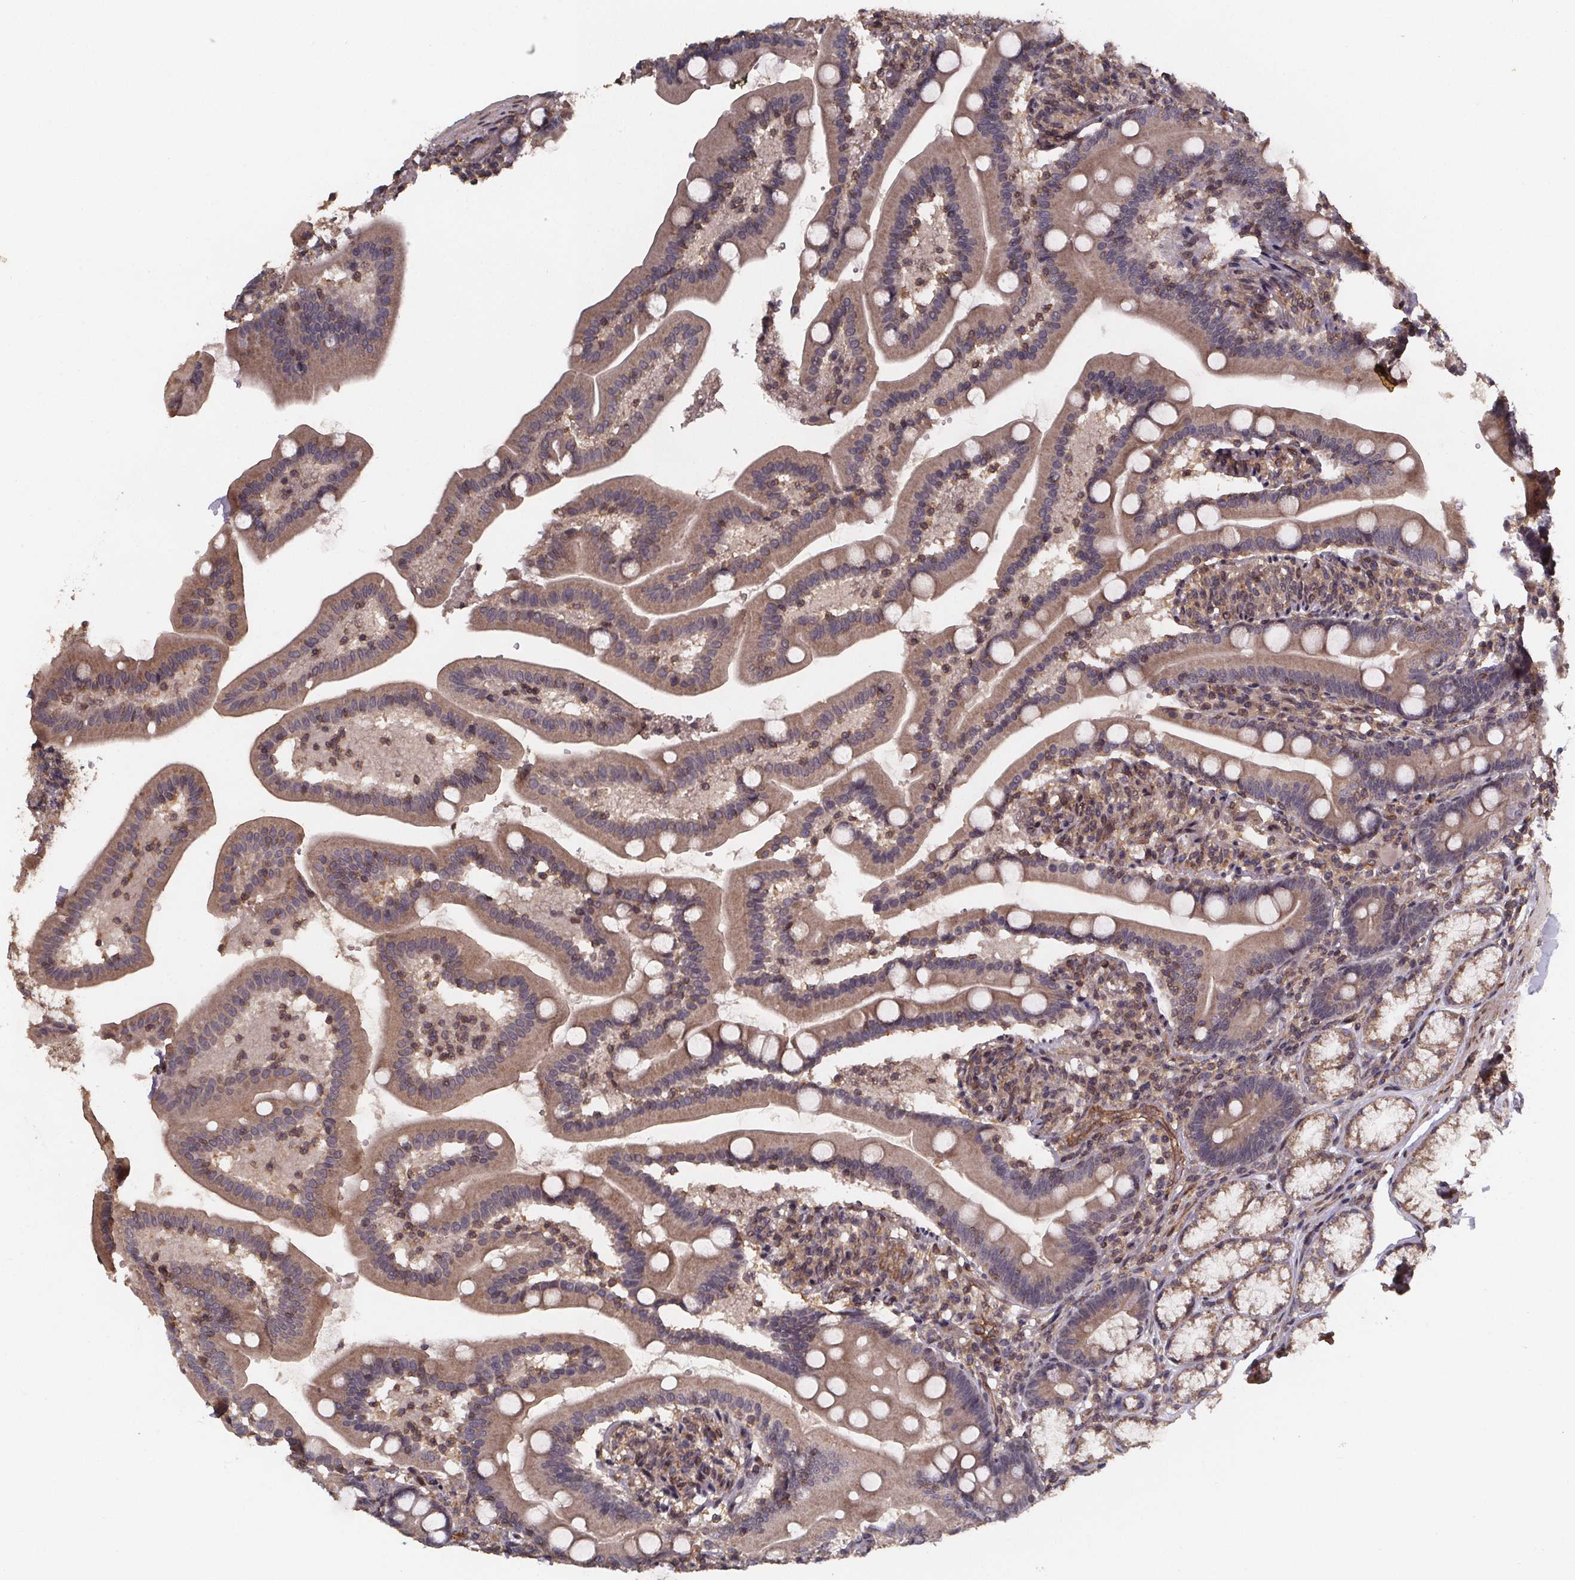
{"staining": {"intensity": "moderate", "quantity": "25%-75%", "location": "cytoplasmic/membranous"}, "tissue": "duodenum", "cell_type": "Glandular cells", "image_type": "normal", "snomed": [{"axis": "morphology", "description": "Normal tissue, NOS"}, {"axis": "topography", "description": "Duodenum"}], "caption": "A medium amount of moderate cytoplasmic/membranous positivity is appreciated in about 25%-75% of glandular cells in unremarkable duodenum. (Stains: DAB (3,3'-diaminobenzidine) in brown, nuclei in blue, Microscopy: brightfield microscopy at high magnification).", "gene": "PIERCE2", "patient": {"sex": "female", "age": 67}}